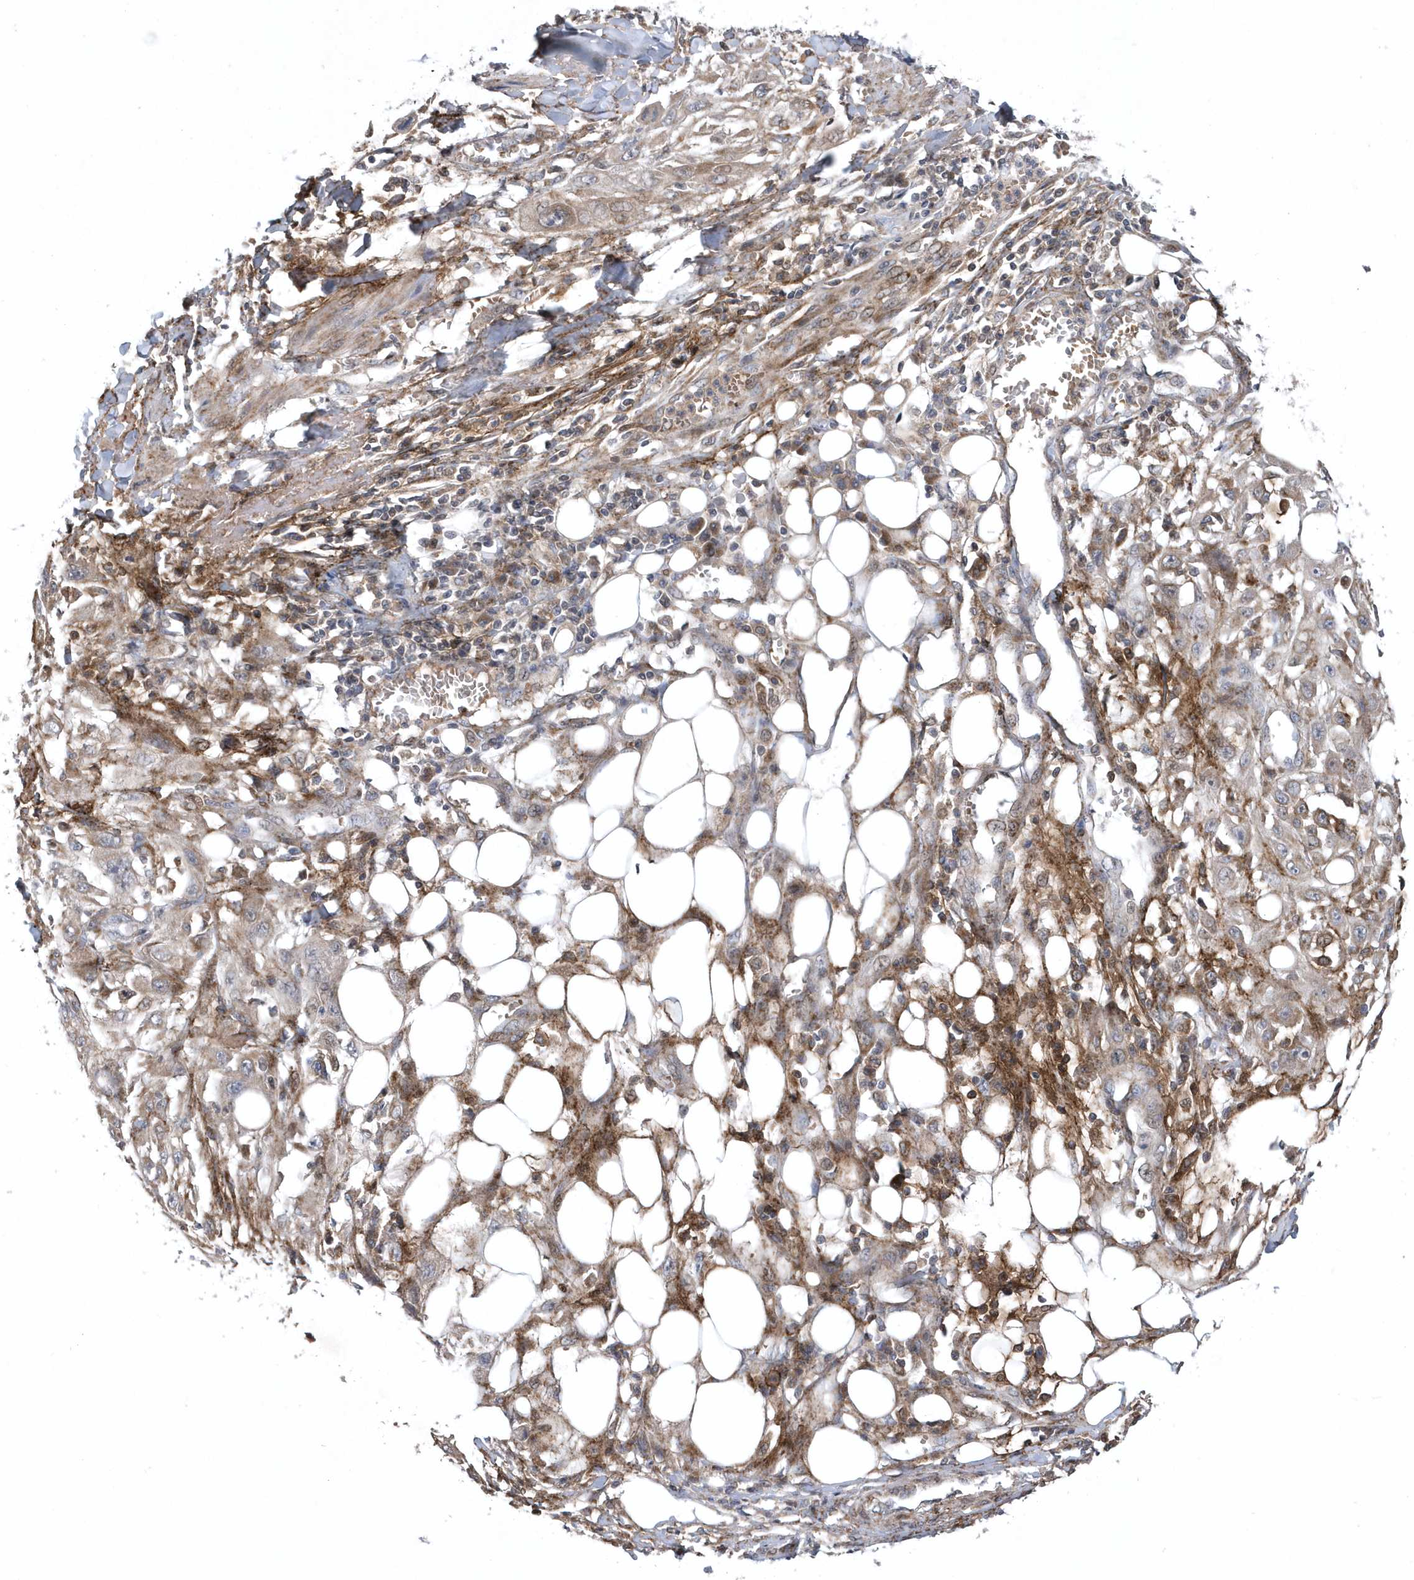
{"staining": {"intensity": "weak", "quantity": "<25%", "location": "cytoplasmic/membranous"}, "tissue": "skin cancer", "cell_type": "Tumor cells", "image_type": "cancer", "snomed": [{"axis": "morphology", "description": "Squamous cell carcinoma, NOS"}, {"axis": "topography", "description": "Skin"}], "caption": "The IHC micrograph has no significant staining in tumor cells of skin squamous cell carcinoma tissue.", "gene": "HMGCS1", "patient": {"sex": "male", "age": 75}}